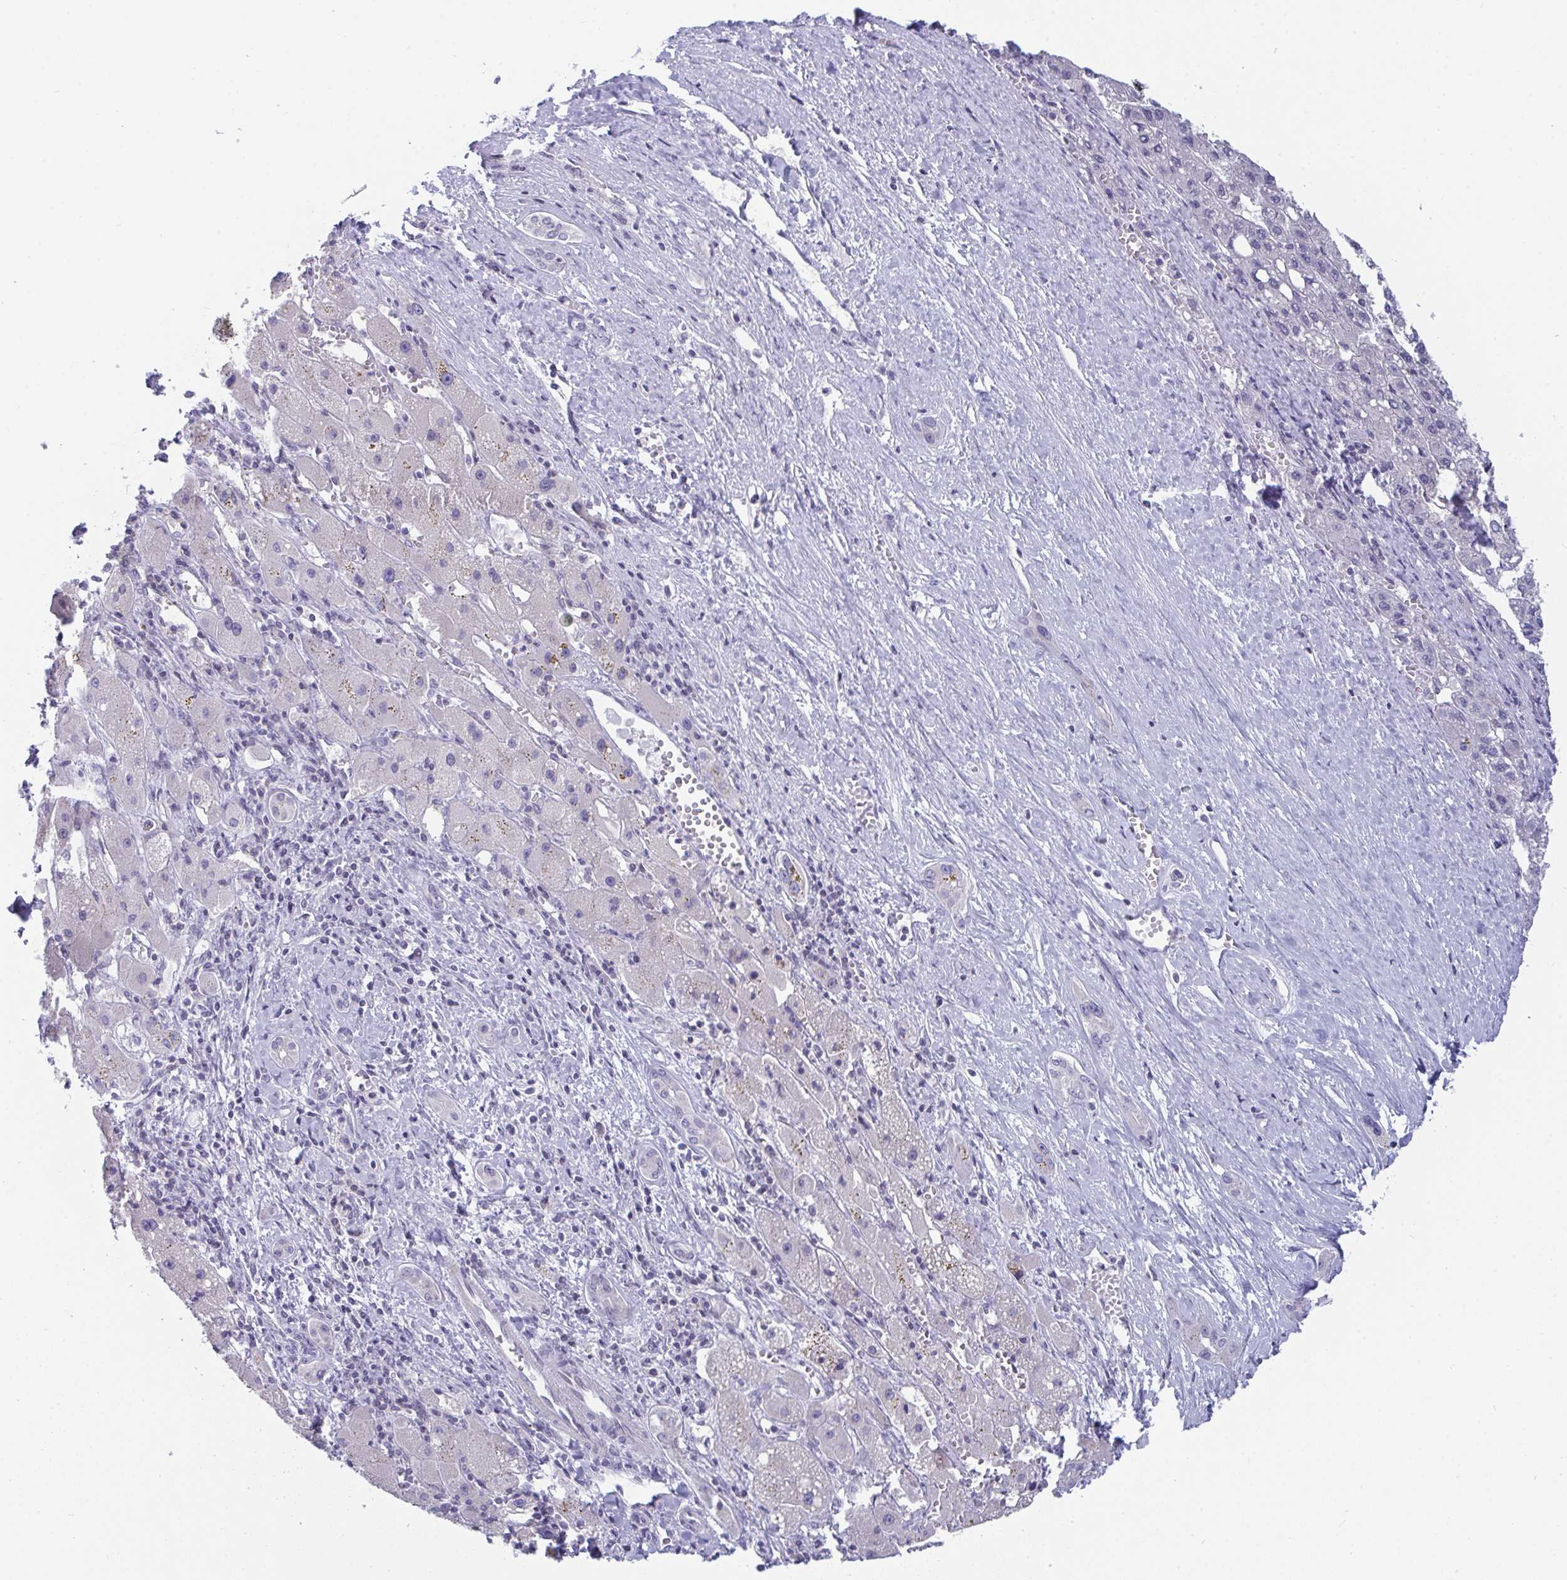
{"staining": {"intensity": "negative", "quantity": "none", "location": "none"}, "tissue": "liver cancer", "cell_type": "Tumor cells", "image_type": "cancer", "snomed": [{"axis": "morphology", "description": "Carcinoma, Hepatocellular, NOS"}, {"axis": "topography", "description": "Liver"}], "caption": "Histopathology image shows no protein staining in tumor cells of hepatocellular carcinoma (liver) tissue. (DAB immunohistochemistry with hematoxylin counter stain).", "gene": "BMAL2", "patient": {"sex": "female", "age": 82}}